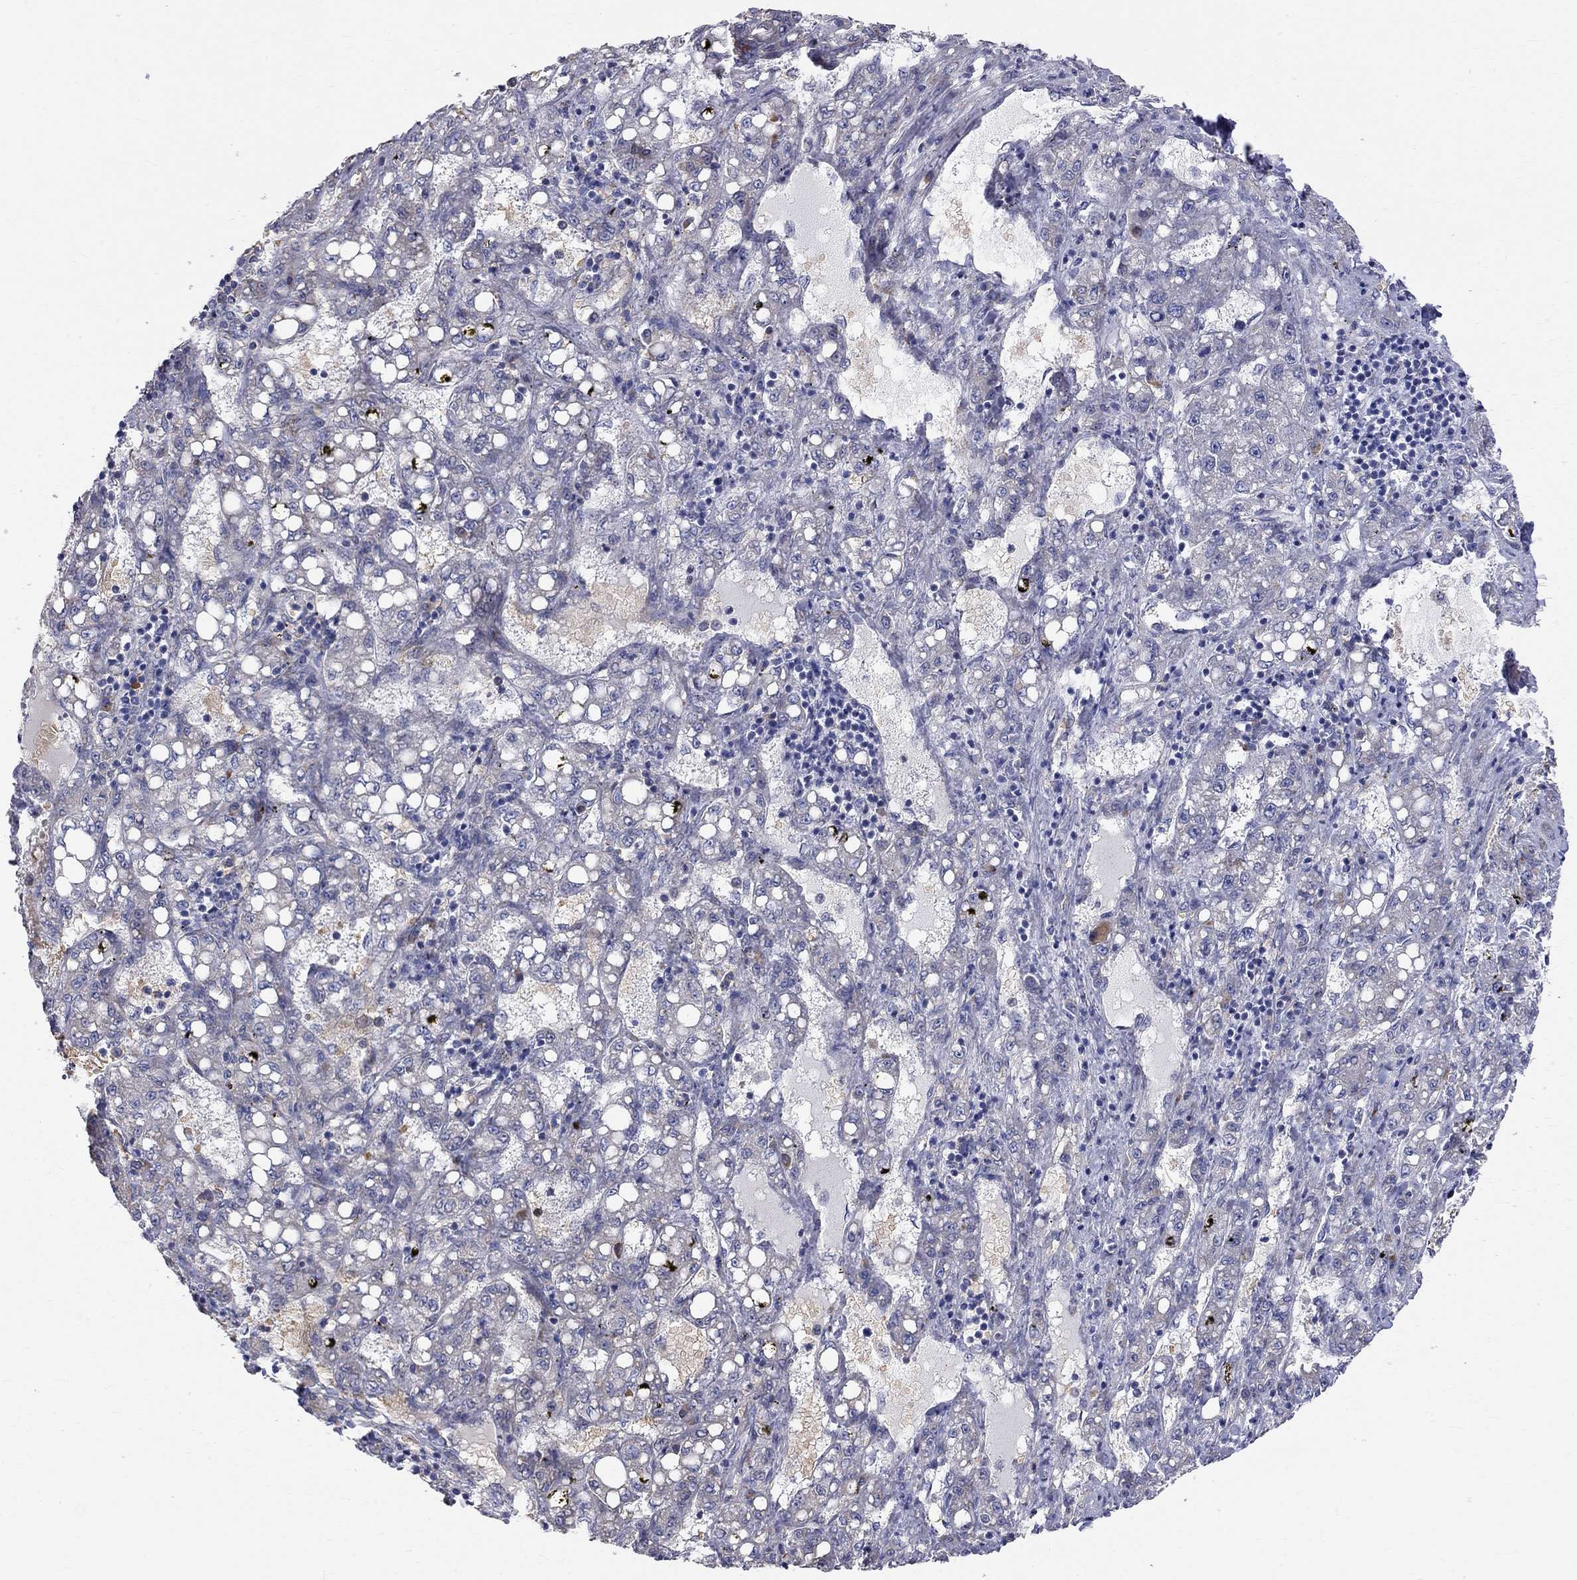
{"staining": {"intensity": "moderate", "quantity": "<25%", "location": "cytoplasmic/membranous"}, "tissue": "liver cancer", "cell_type": "Tumor cells", "image_type": "cancer", "snomed": [{"axis": "morphology", "description": "Carcinoma, Hepatocellular, NOS"}, {"axis": "topography", "description": "Liver"}], "caption": "Immunohistochemistry (IHC) of liver cancer shows low levels of moderate cytoplasmic/membranous staining in approximately <25% of tumor cells.", "gene": "CASTOR1", "patient": {"sex": "female", "age": 65}}